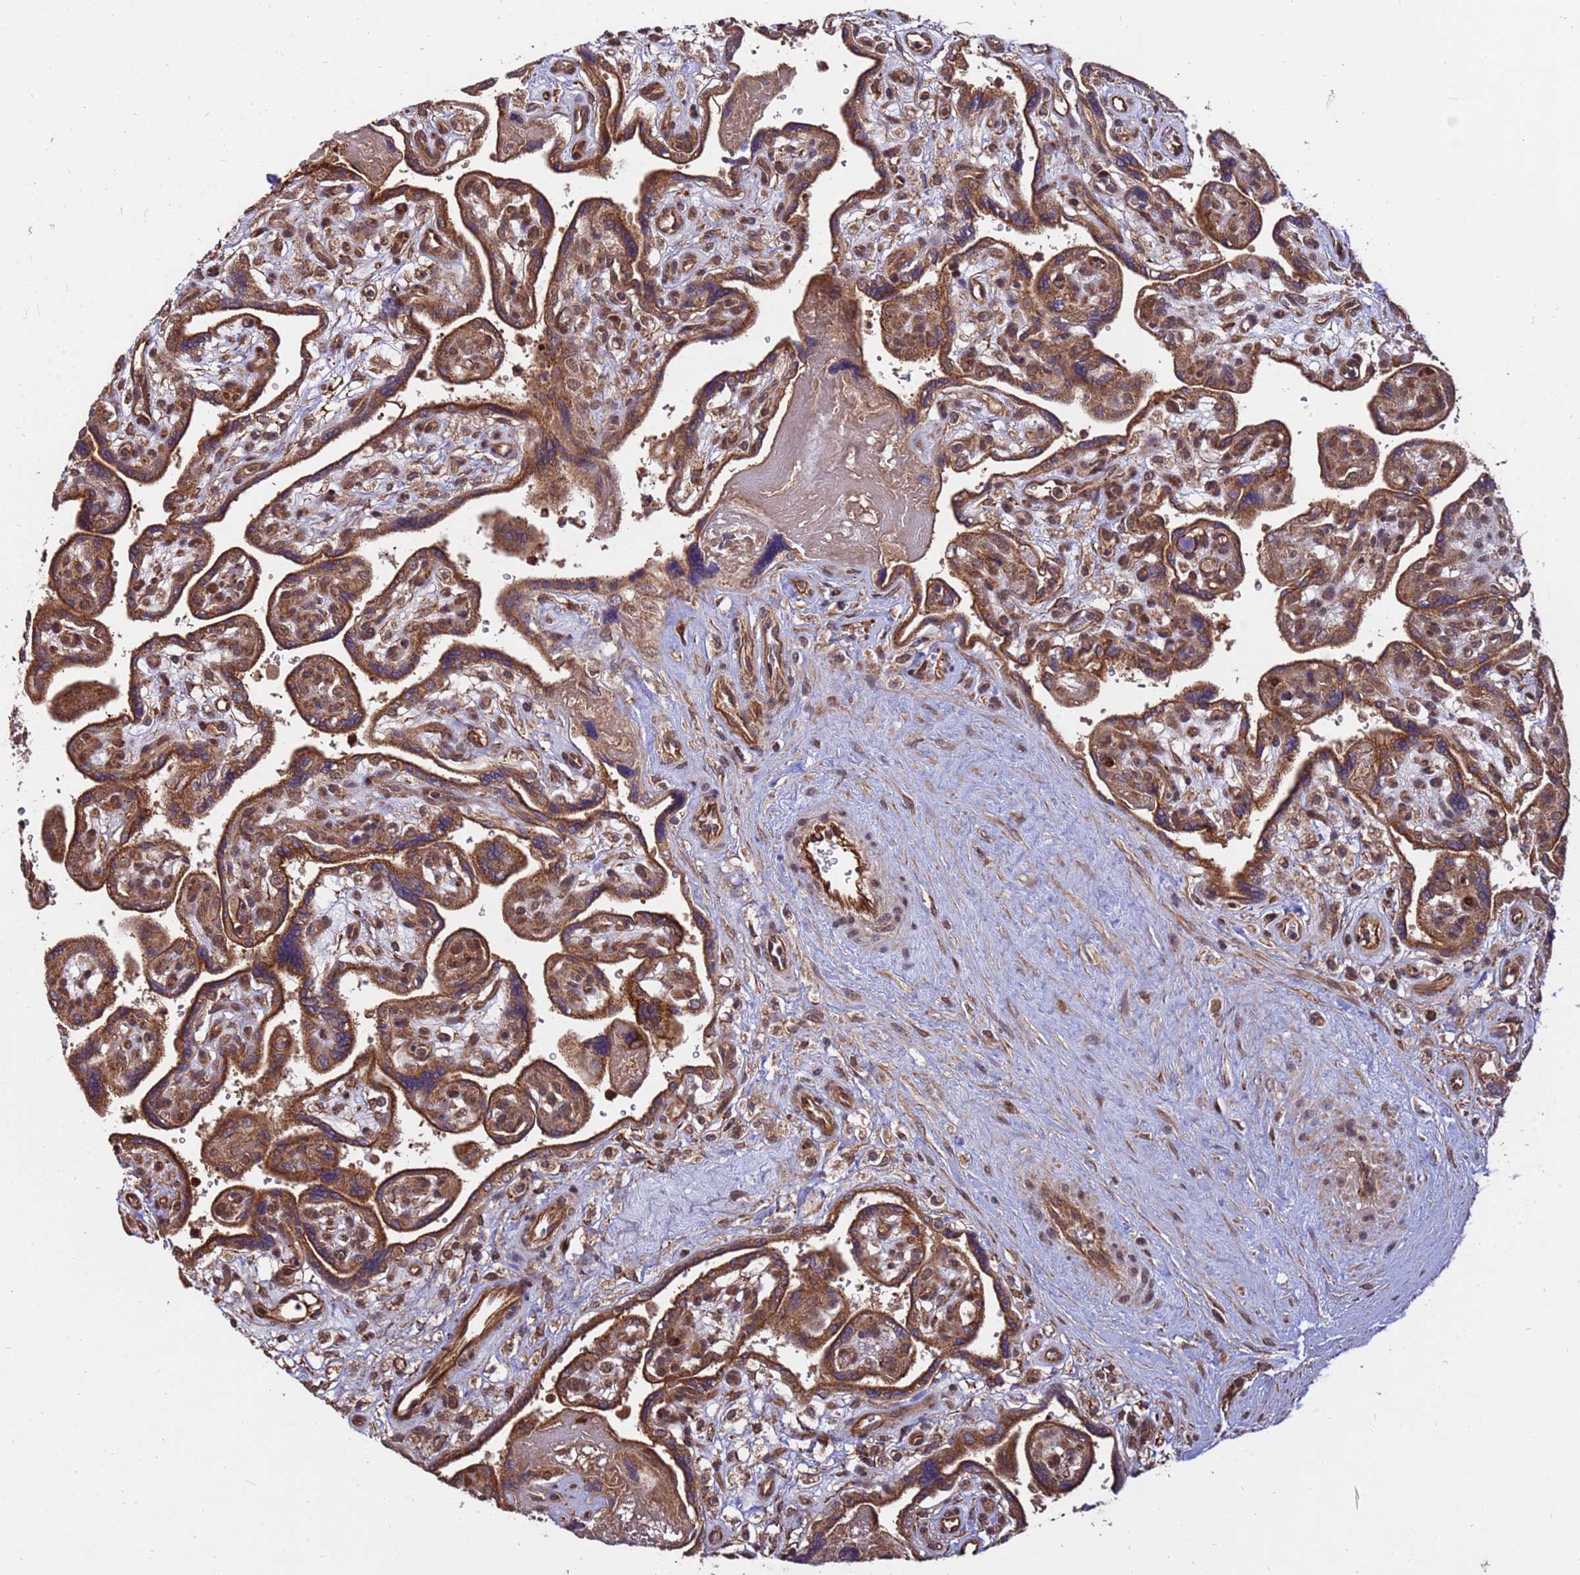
{"staining": {"intensity": "strong", "quantity": ">75%", "location": "cytoplasmic/membranous,nuclear"}, "tissue": "placenta", "cell_type": "Decidual cells", "image_type": "normal", "snomed": [{"axis": "morphology", "description": "Normal tissue, NOS"}, {"axis": "topography", "description": "Placenta"}], "caption": "Immunohistochemistry (IHC) staining of benign placenta, which reveals high levels of strong cytoplasmic/membranous,nuclear expression in approximately >75% of decidual cells indicating strong cytoplasmic/membranous,nuclear protein positivity. The staining was performed using DAB (3,3'-diaminobenzidine) (brown) for protein detection and nuclei were counterstained in hematoxylin (blue).", "gene": "ZNF619", "patient": {"sex": "female", "age": 39}}